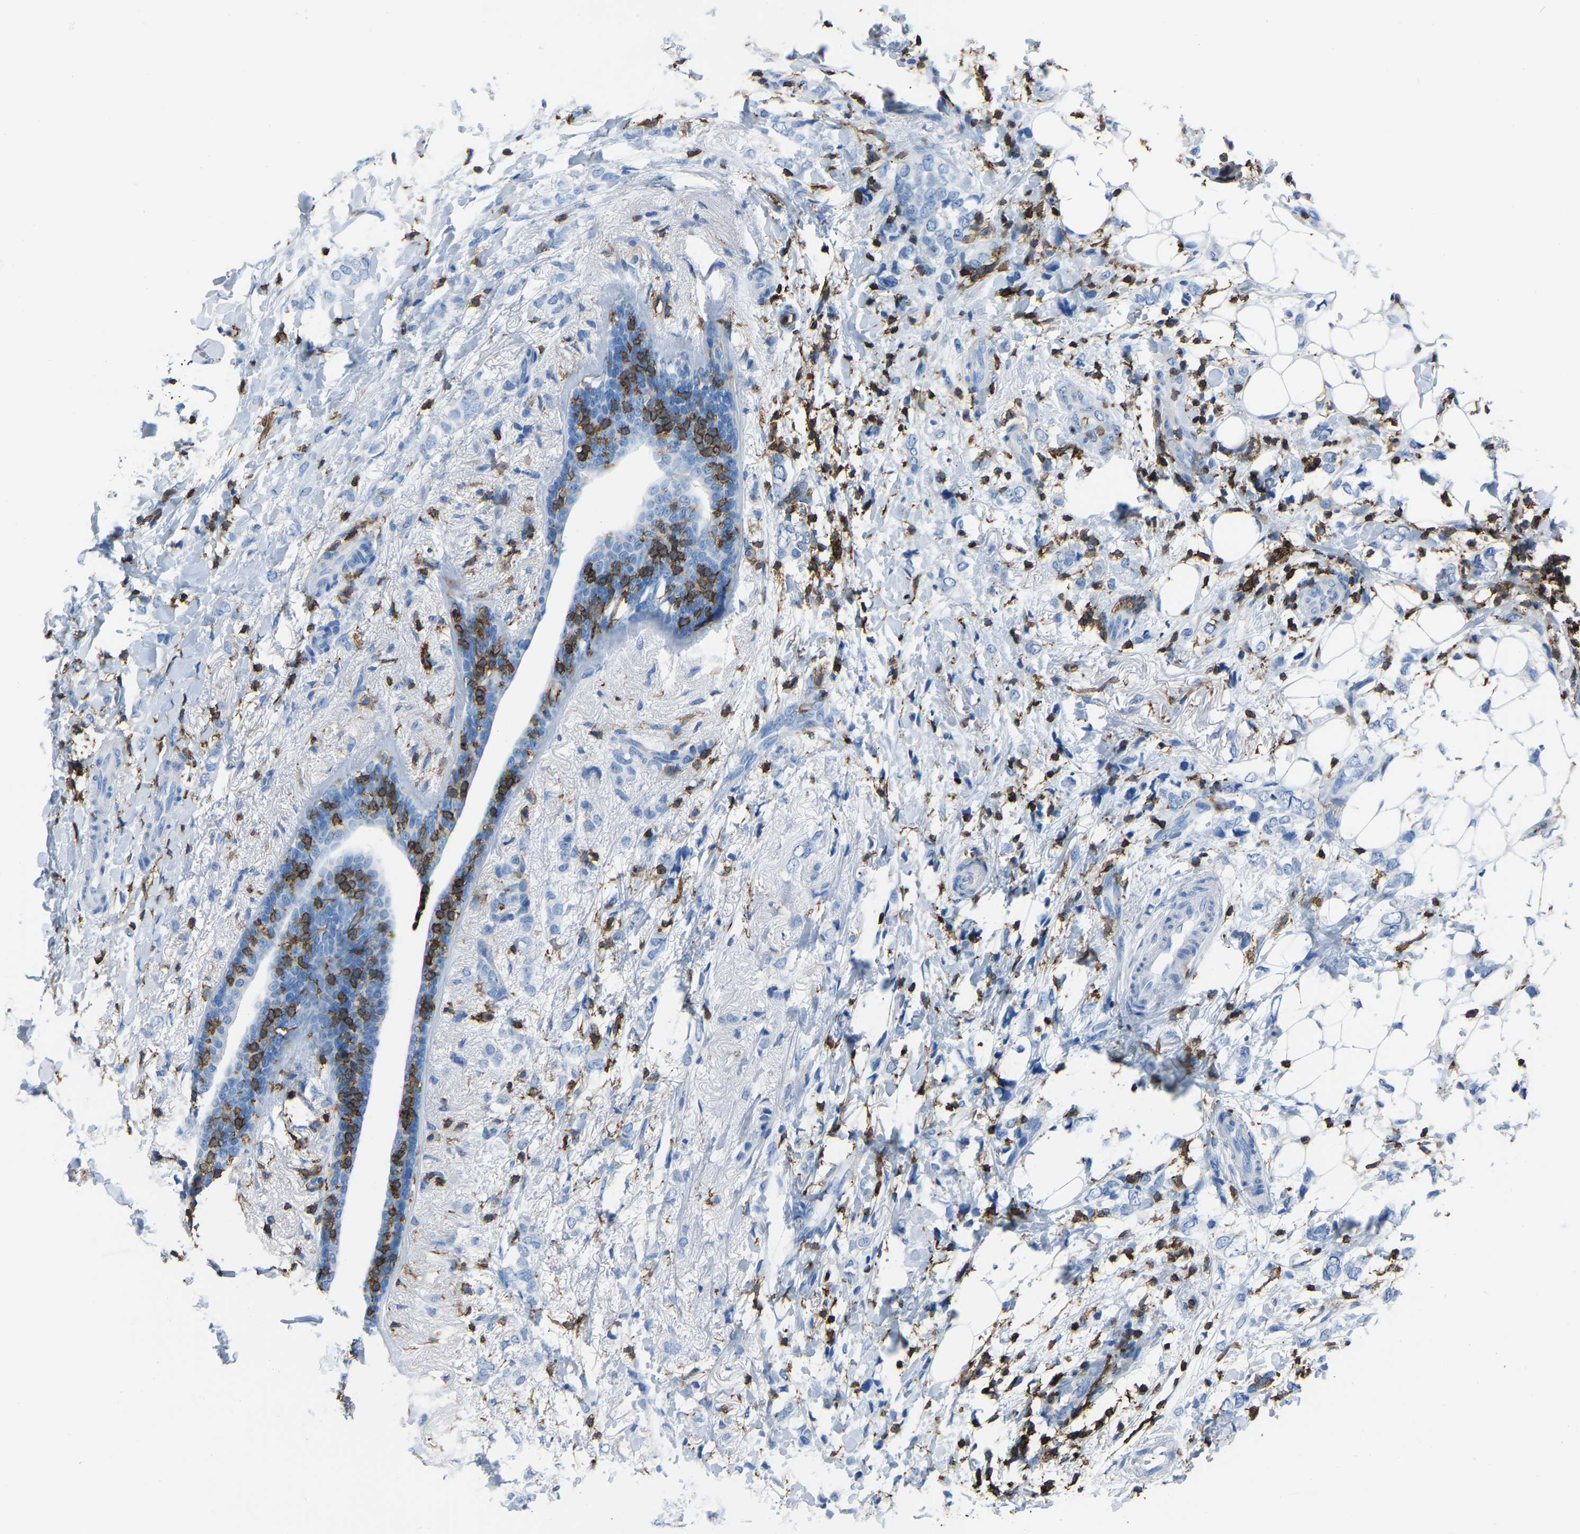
{"staining": {"intensity": "negative", "quantity": "none", "location": "none"}, "tissue": "breast cancer", "cell_type": "Tumor cells", "image_type": "cancer", "snomed": [{"axis": "morphology", "description": "Normal tissue, NOS"}, {"axis": "morphology", "description": "Lobular carcinoma"}, {"axis": "topography", "description": "Breast"}], "caption": "Protein analysis of breast lobular carcinoma shows no significant staining in tumor cells.", "gene": "LSP1", "patient": {"sex": "female", "age": 47}}